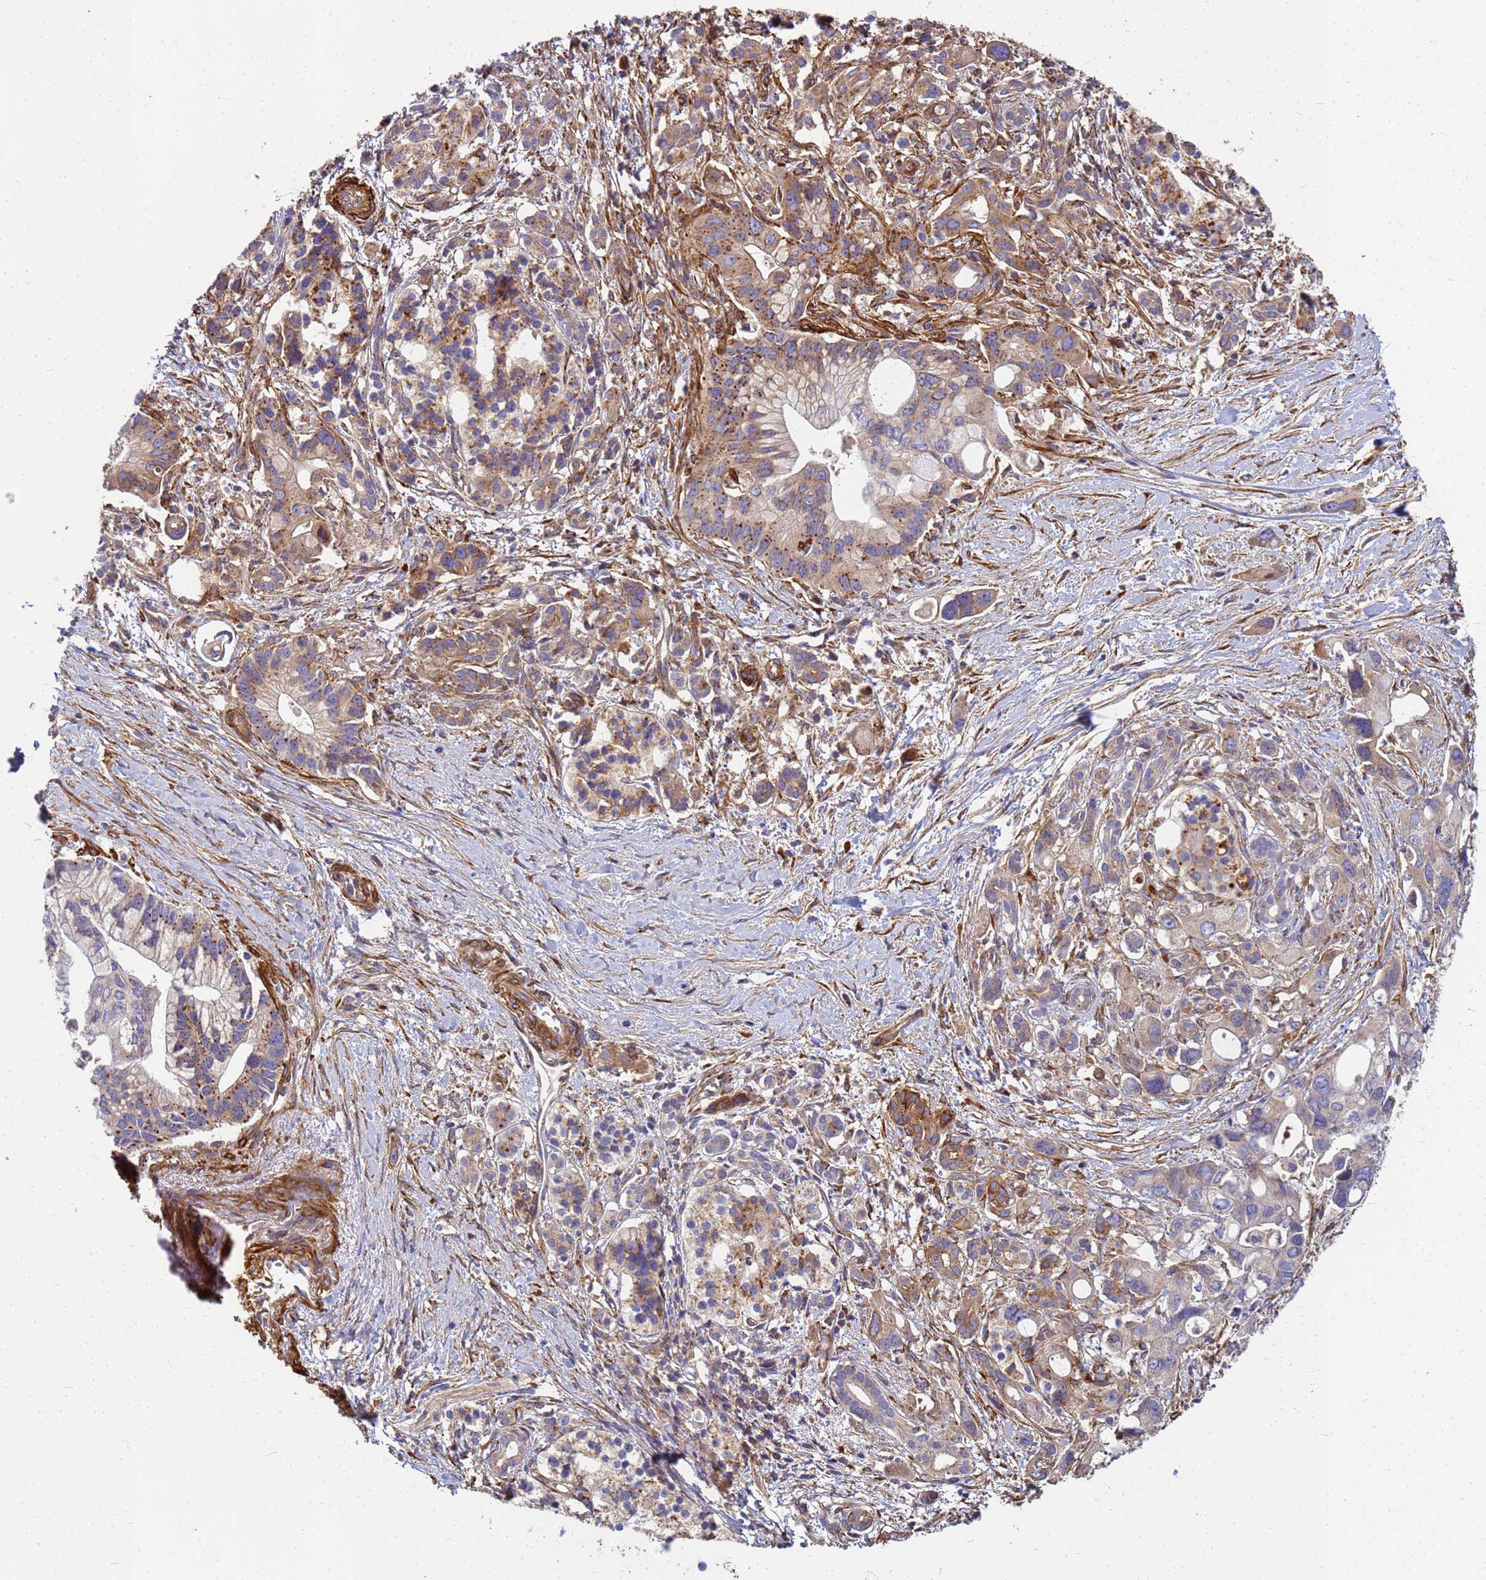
{"staining": {"intensity": "weak", "quantity": ">75%", "location": "cytoplasmic/membranous"}, "tissue": "pancreatic cancer", "cell_type": "Tumor cells", "image_type": "cancer", "snomed": [{"axis": "morphology", "description": "Adenocarcinoma, NOS"}, {"axis": "topography", "description": "Pancreas"}], "caption": "Pancreatic cancer stained with a protein marker displays weak staining in tumor cells.", "gene": "C2CD5", "patient": {"sex": "male", "age": 68}}